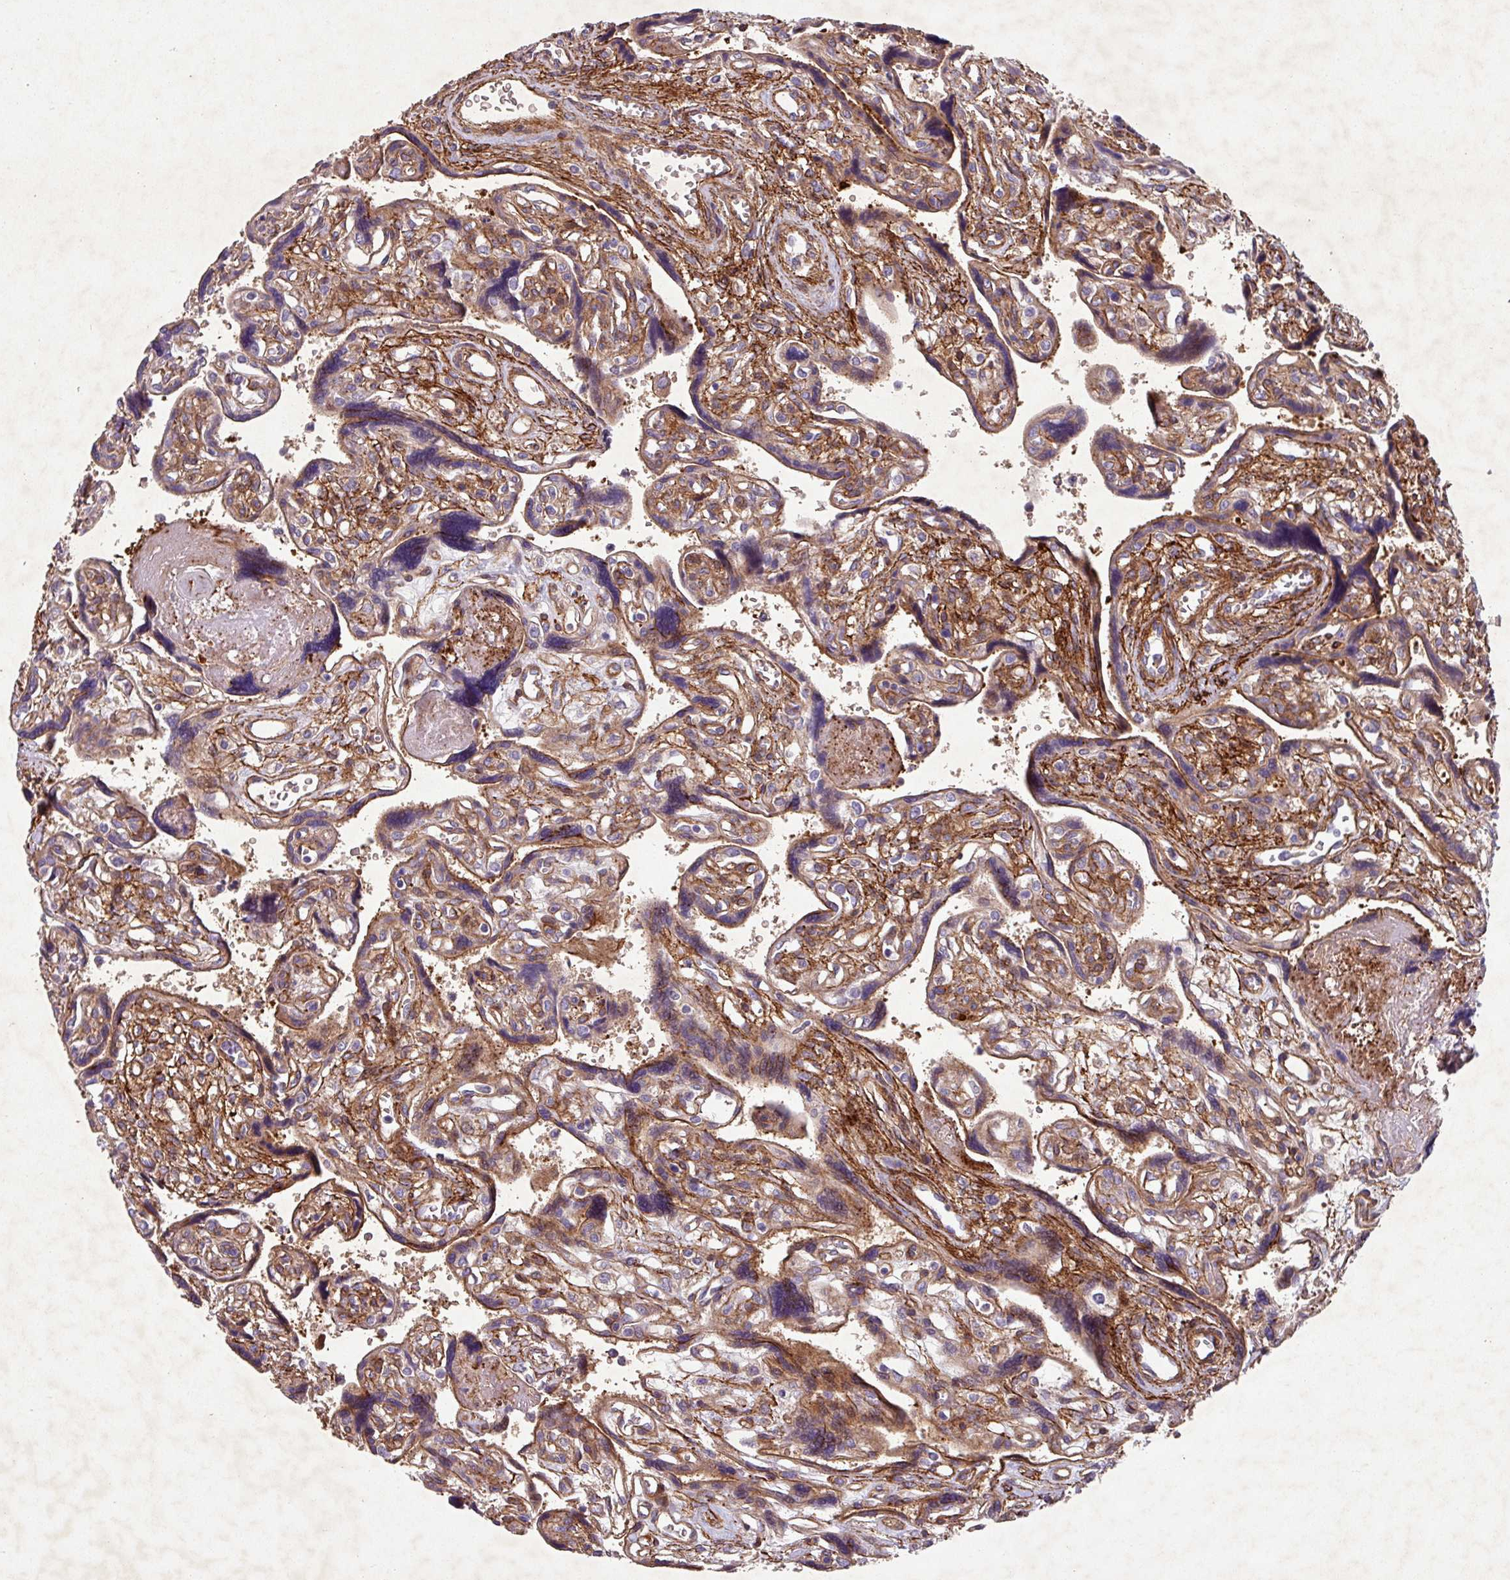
{"staining": {"intensity": "moderate", "quantity": ">75%", "location": "cytoplasmic/membranous"}, "tissue": "placenta", "cell_type": "Trophoblastic cells", "image_type": "normal", "snomed": [{"axis": "morphology", "description": "Normal tissue, NOS"}, {"axis": "topography", "description": "Placenta"}], "caption": "IHC (DAB (3,3'-diaminobenzidine)) staining of benign human placenta shows moderate cytoplasmic/membranous protein staining in approximately >75% of trophoblastic cells. Nuclei are stained in blue.", "gene": "ATP2C2", "patient": {"sex": "female", "age": 39}}